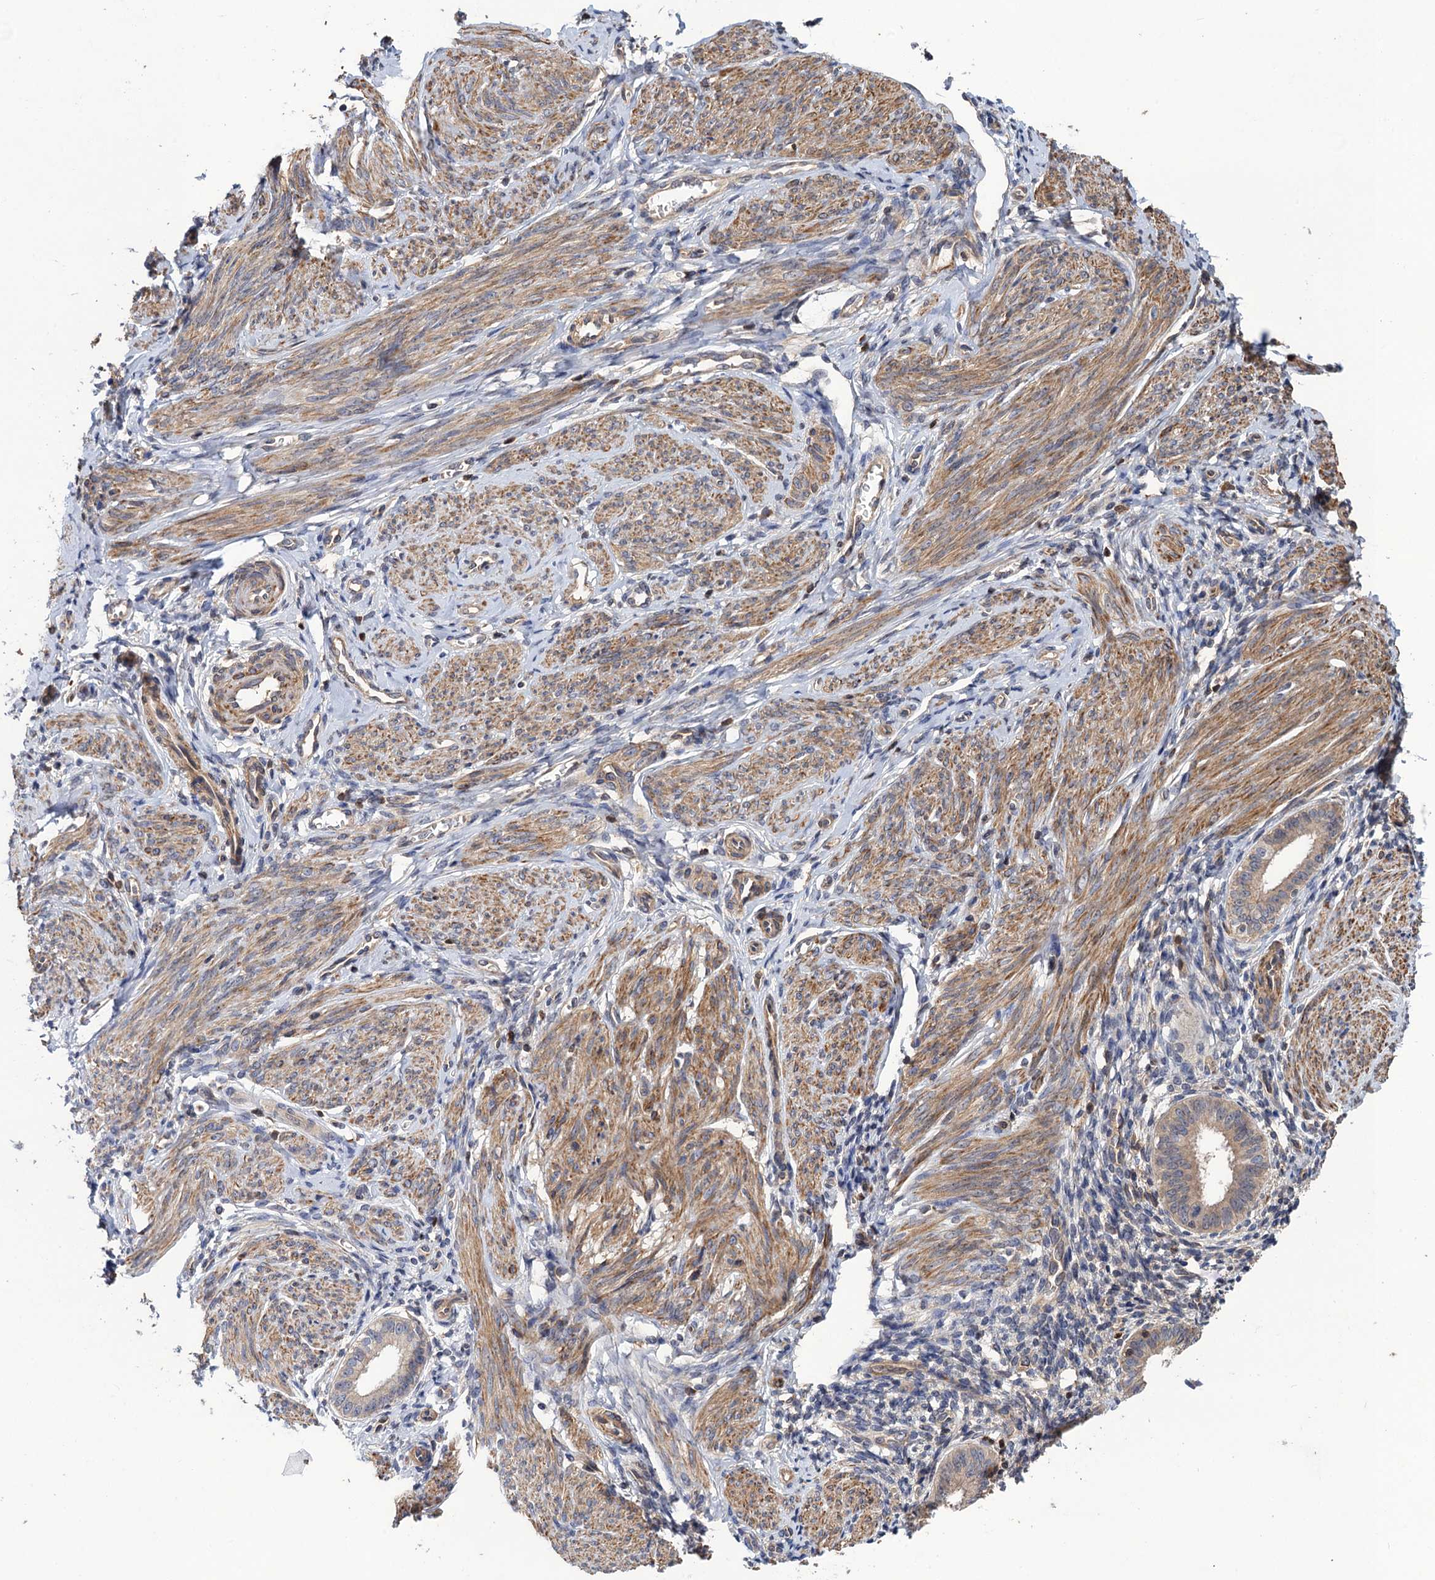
{"staining": {"intensity": "negative", "quantity": "none", "location": "none"}, "tissue": "endometrium", "cell_type": "Cells in endometrial stroma", "image_type": "normal", "snomed": [{"axis": "morphology", "description": "Normal tissue, NOS"}, {"axis": "topography", "description": "Uterus"}, {"axis": "topography", "description": "Endometrium"}], "caption": "DAB (3,3'-diaminobenzidine) immunohistochemical staining of unremarkable endometrium displays no significant expression in cells in endometrial stroma. (DAB (3,3'-diaminobenzidine) immunohistochemistry with hematoxylin counter stain).", "gene": "DGKA", "patient": {"sex": "female", "age": 48}}